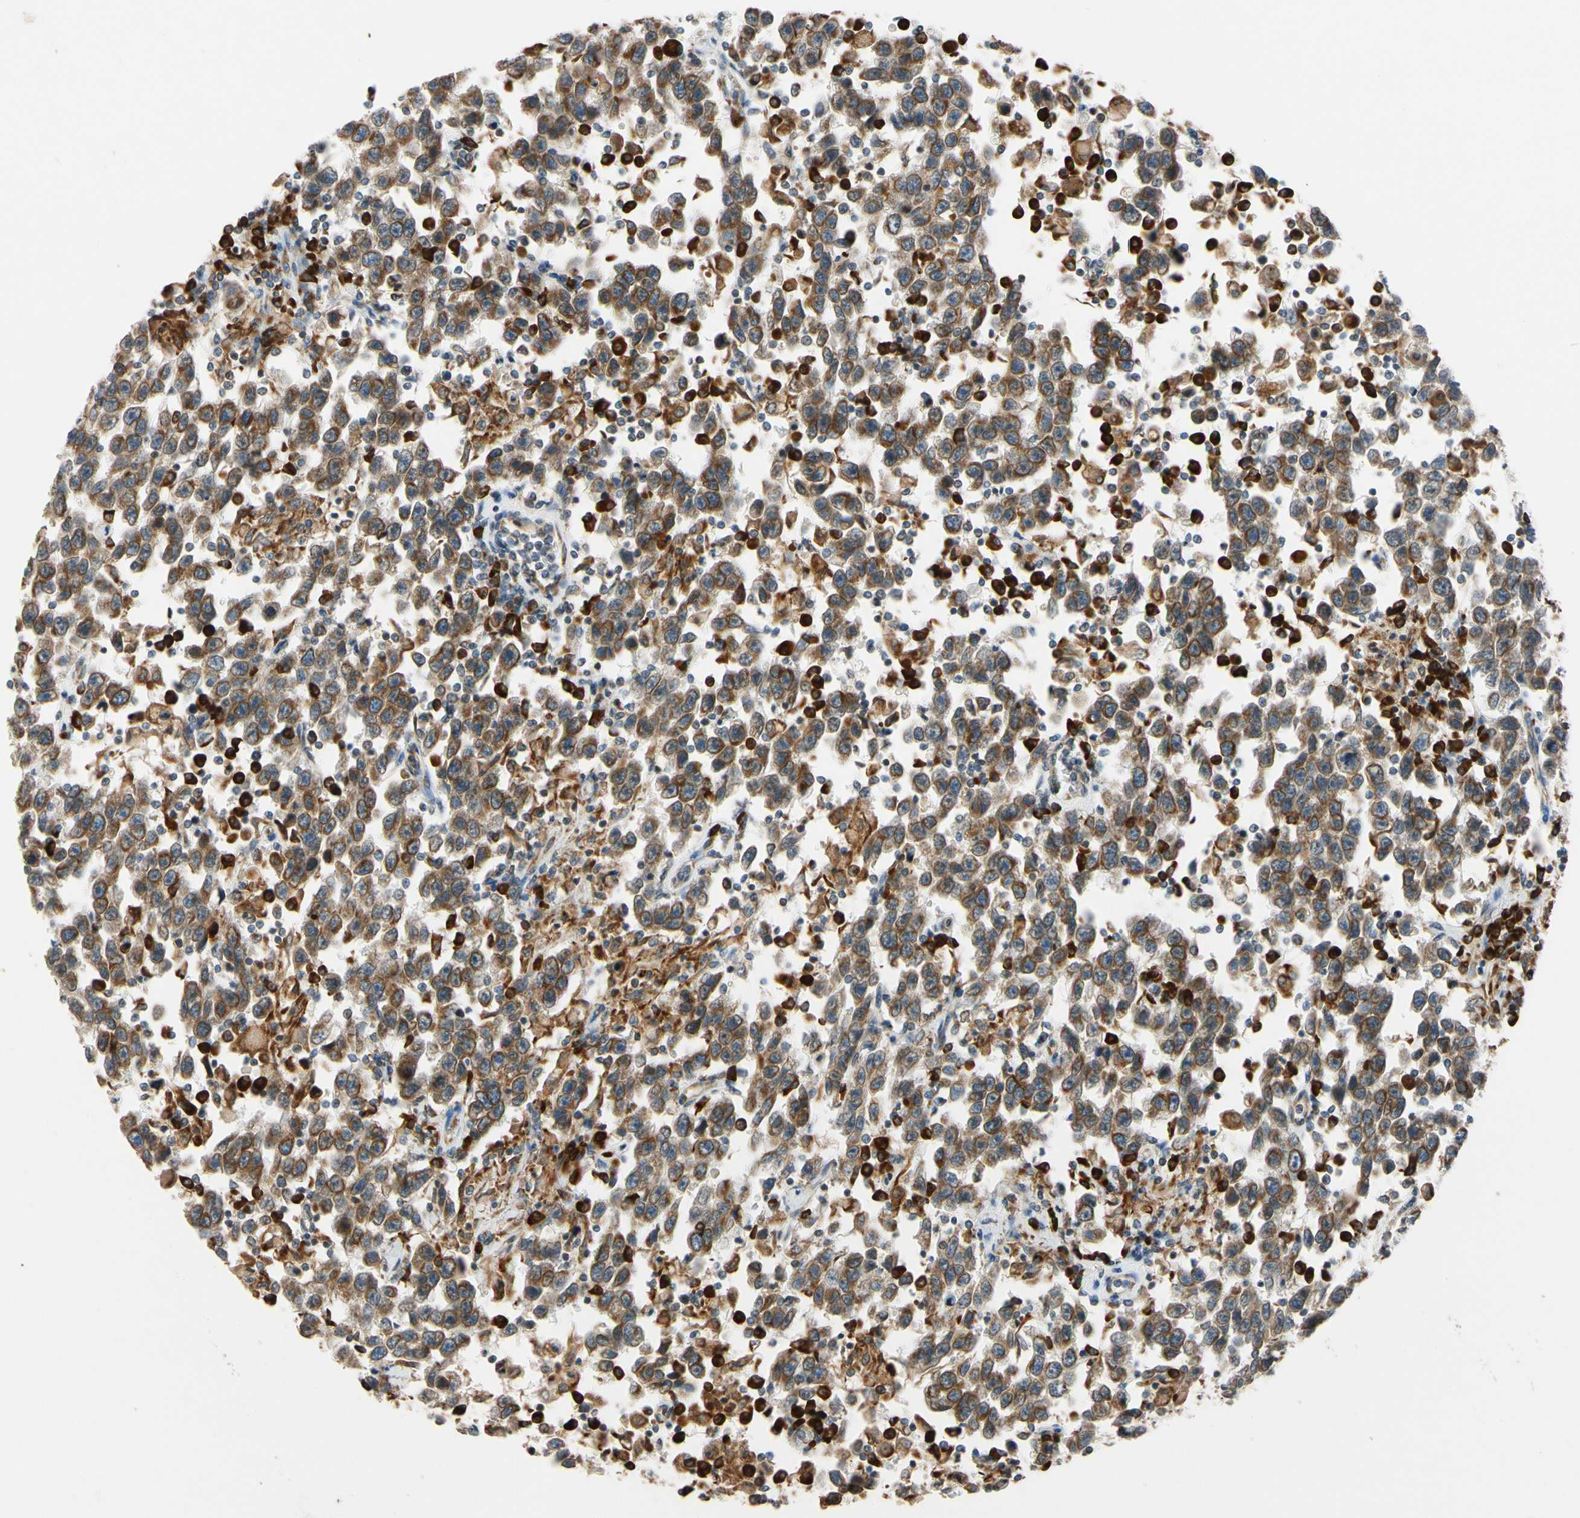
{"staining": {"intensity": "moderate", "quantity": ">75%", "location": "cytoplasmic/membranous"}, "tissue": "testis cancer", "cell_type": "Tumor cells", "image_type": "cancer", "snomed": [{"axis": "morphology", "description": "Seminoma, NOS"}, {"axis": "topography", "description": "Testis"}], "caption": "Protein staining reveals moderate cytoplasmic/membranous staining in approximately >75% of tumor cells in testis cancer (seminoma).", "gene": "RPN2", "patient": {"sex": "male", "age": 41}}